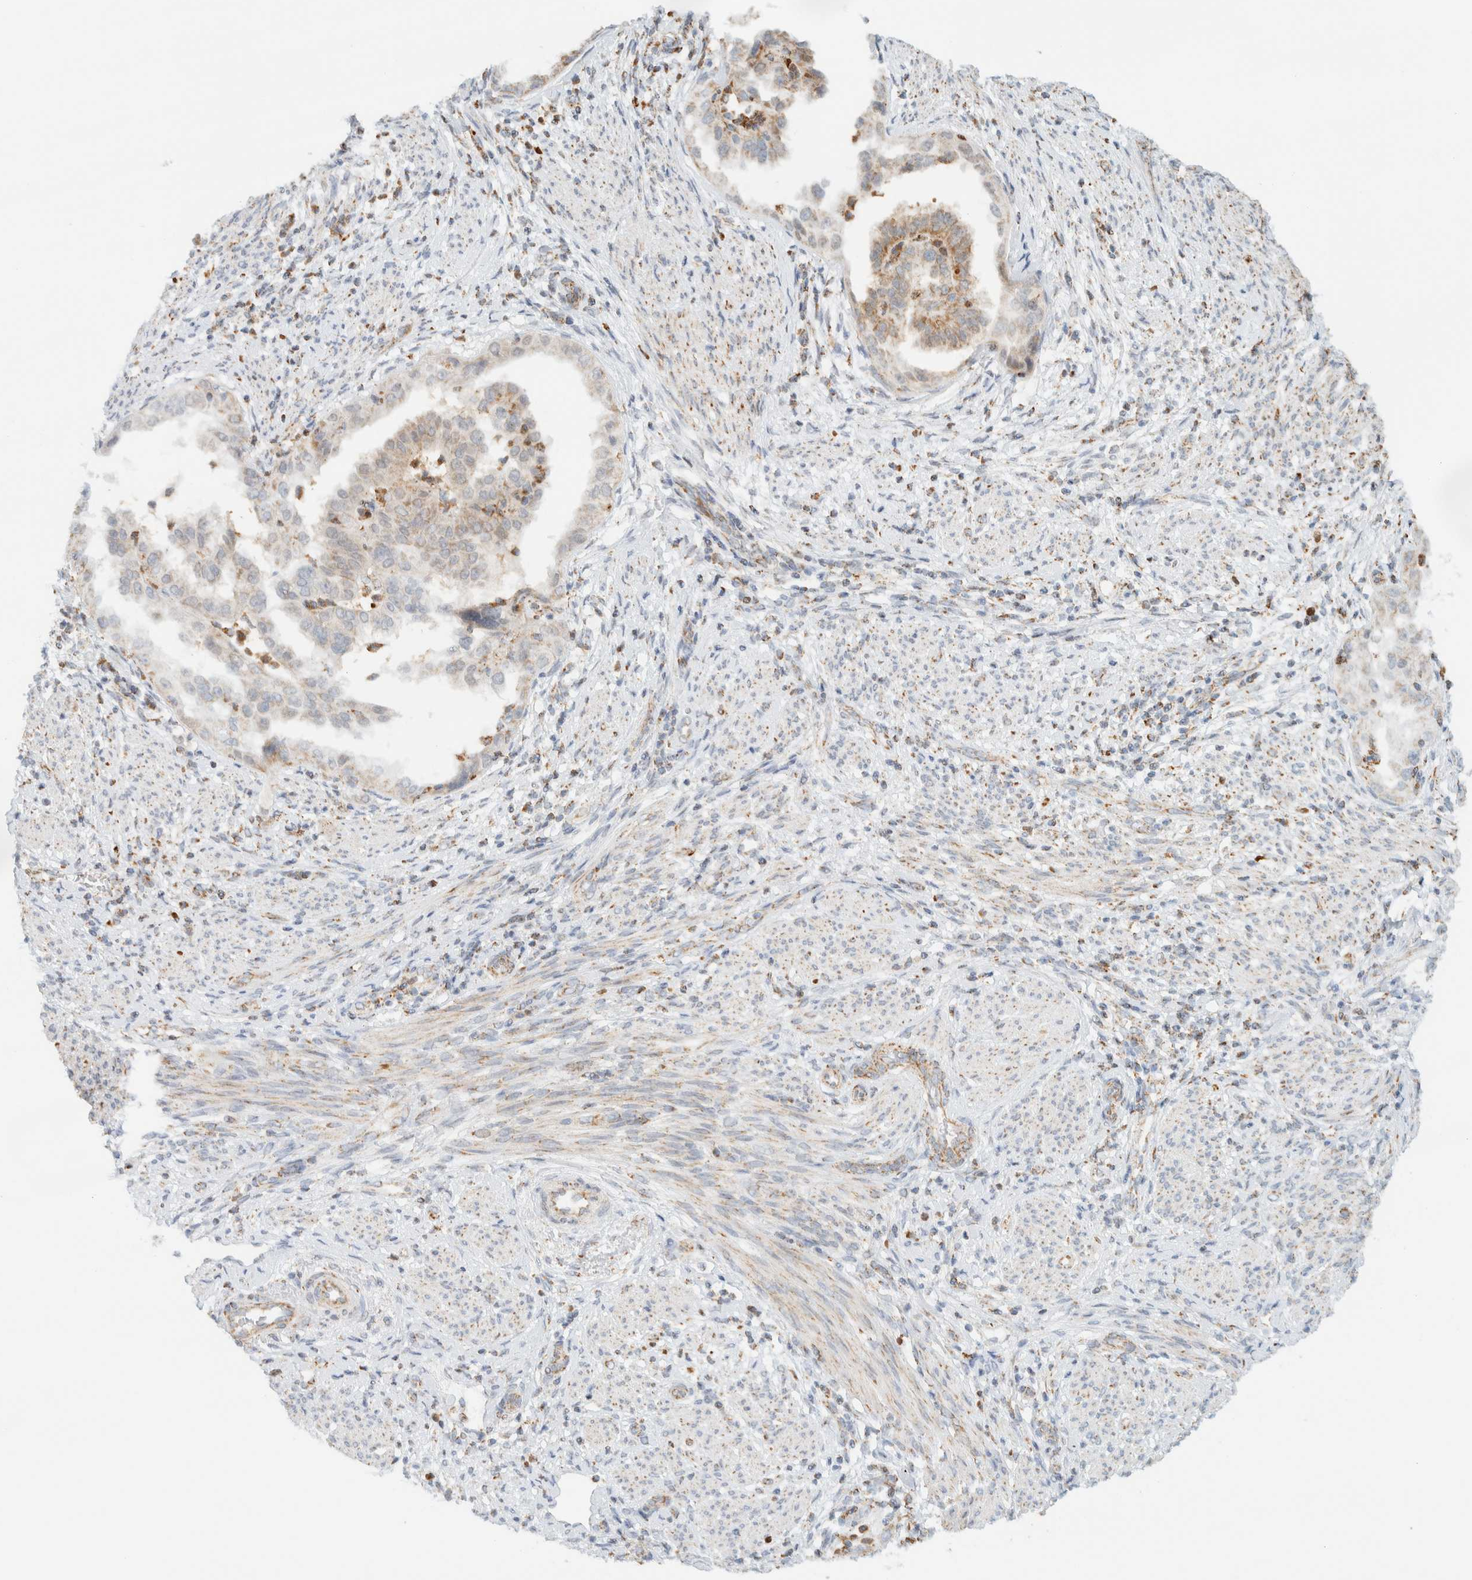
{"staining": {"intensity": "moderate", "quantity": "25%-75%", "location": "cytoplasmic/membranous"}, "tissue": "endometrial cancer", "cell_type": "Tumor cells", "image_type": "cancer", "snomed": [{"axis": "morphology", "description": "Adenocarcinoma, NOS"}, {"axis": "topography", "description": "Endometrium"}], "caption": "The histopathology image reveals staining of endometrial adenocarcinoma, revealing moderate cytoplasmic/membranous protein staining (brown color) within tumor cells. Ihc stains the protein in brown and the nuclei are stained blue.", "gene": "KIFAP3", "patient": {"sex": "female", "age": 85}}